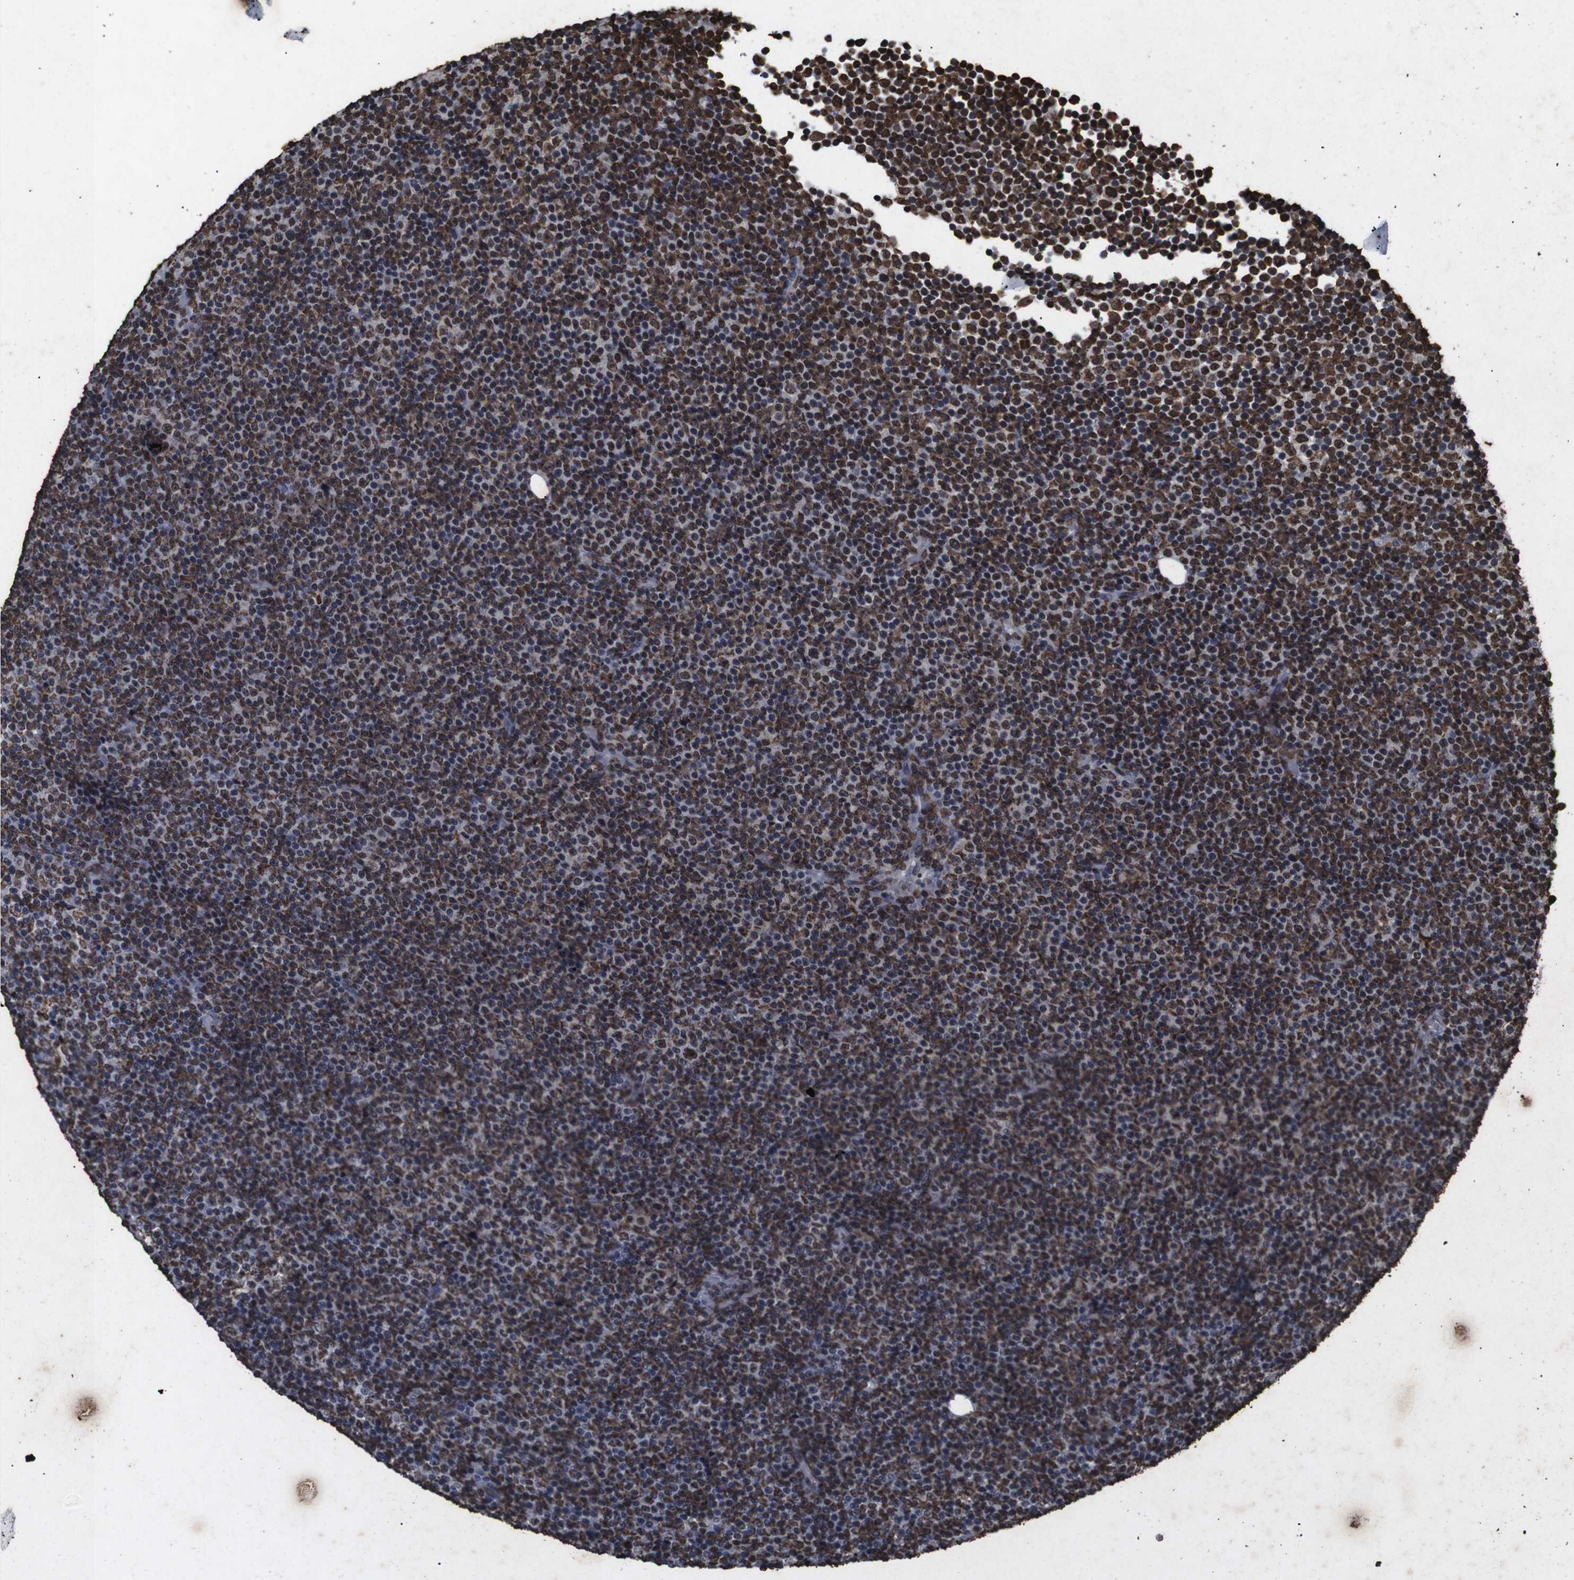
{"staining": {"intensity": "moderate", "quantity": "25%-75%", "location": "cytoplasmic/membranous,nuclear"}, "tissue": "lymphoma", "cell_type": "Tumor cells", "image_type": "cancer", "snomed": [{"axis": "morphology", "description": "Malignant lymphoma, non-Hodgkin's type, Low grade"}, {"axis": "topography", "description": "Lymph node"}], "caption": "Lymphoma tissue exhibits moderate cytoplasmic/membranous and nuclear staining in approximately 25%-75% of tumor cells, visualized by immunohistochemistry.", "gene": "MDM2", "patient": {"sex": "female", "age": 67}}